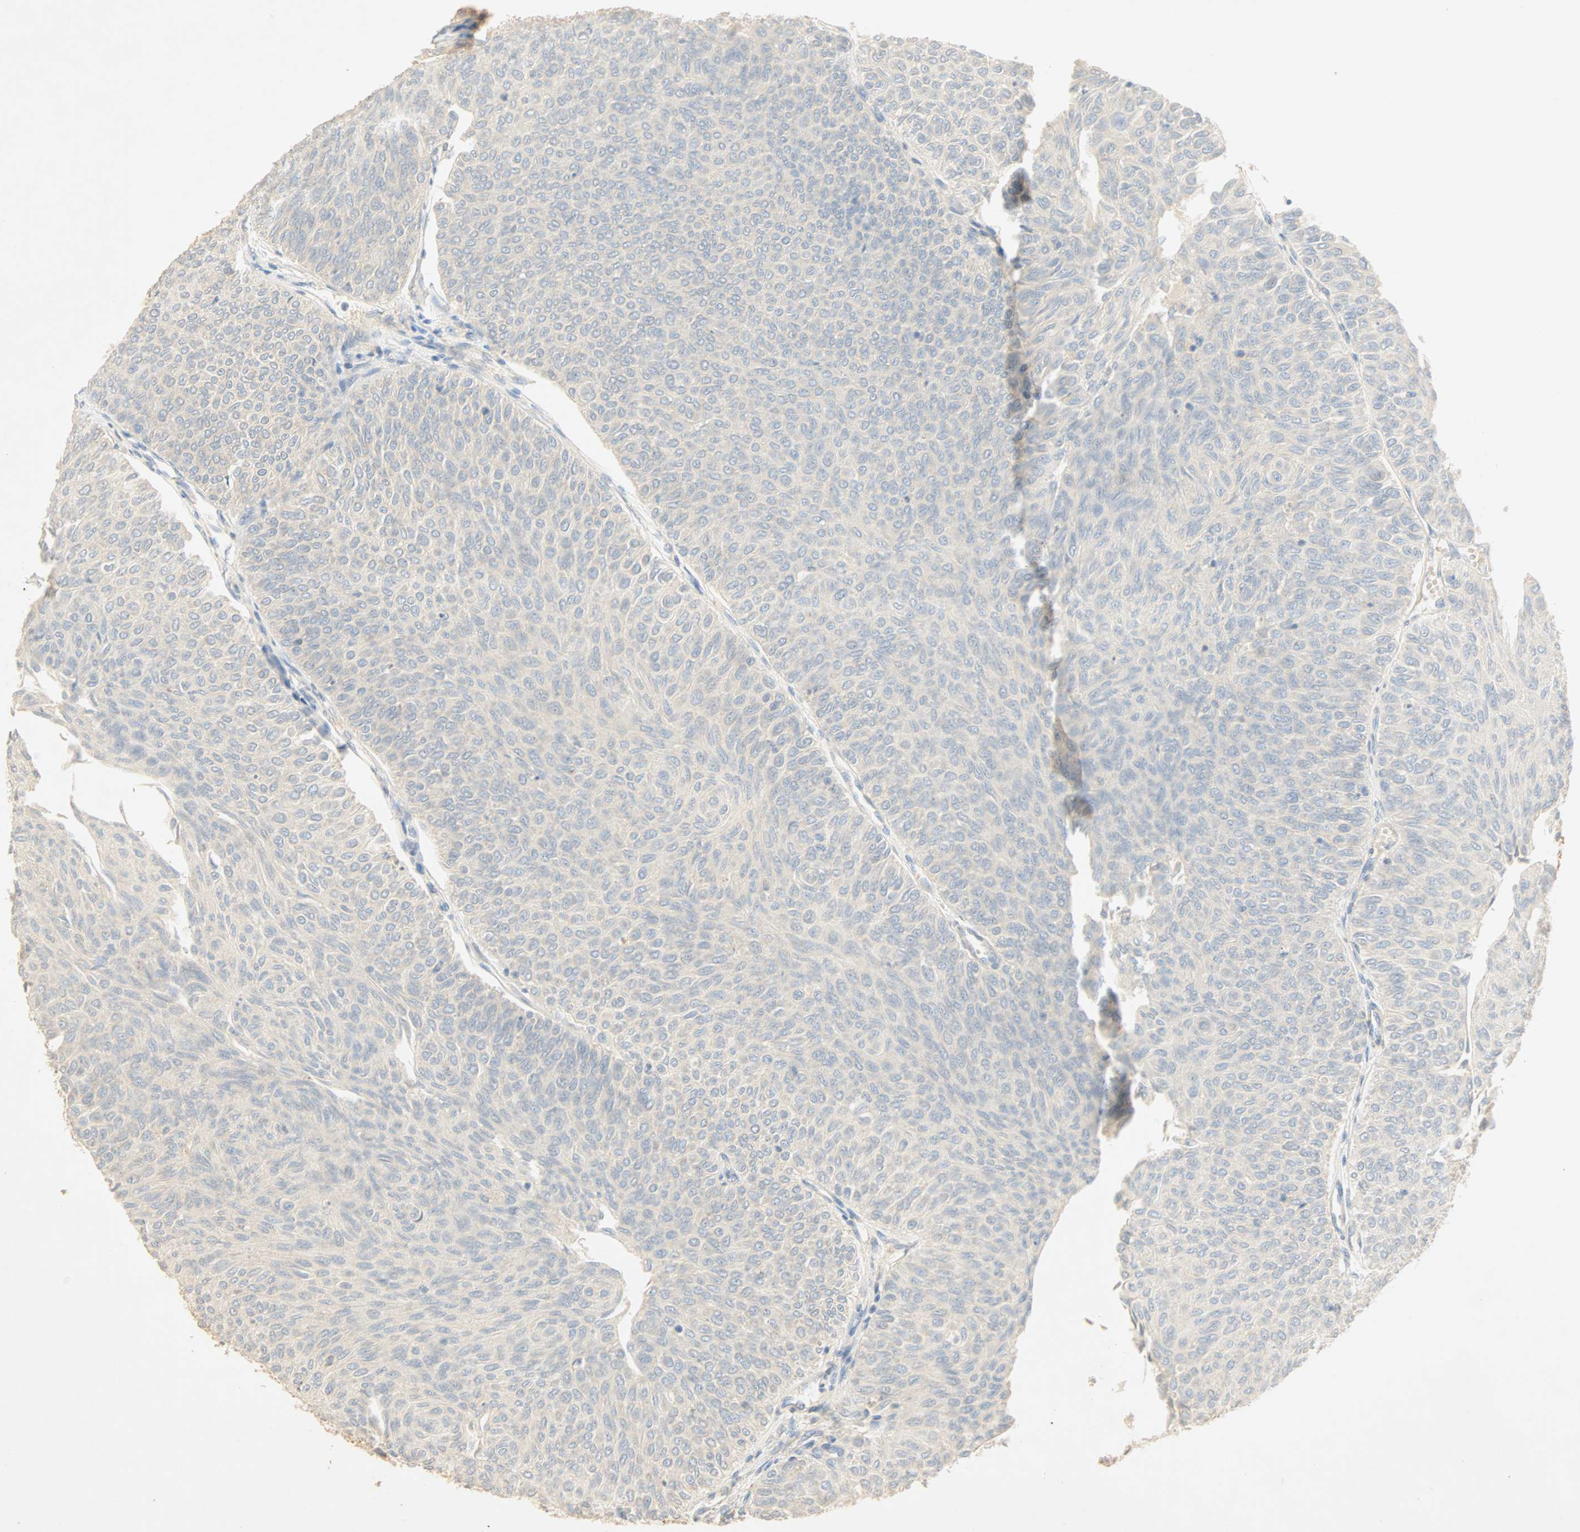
{"staining": {"intensity": "negative", "quantity": "none", "location": "none"}, "tissue": "urothelial cancer", "cell_type": "Tumor cells", "image_type": "cancer", "snomed": [{"axis": "morphology", "description": "Urothelial carcinoma, Low grade"}, {"axis": "topography", "description": "Urinary bladder"}], "caption": "DAB immunohistochemical staining of human urothelial cancer reveals no significant expression in tumor cells.", "gene": "SELENBP1", "patient": {"sex": "male", "age": 78}}